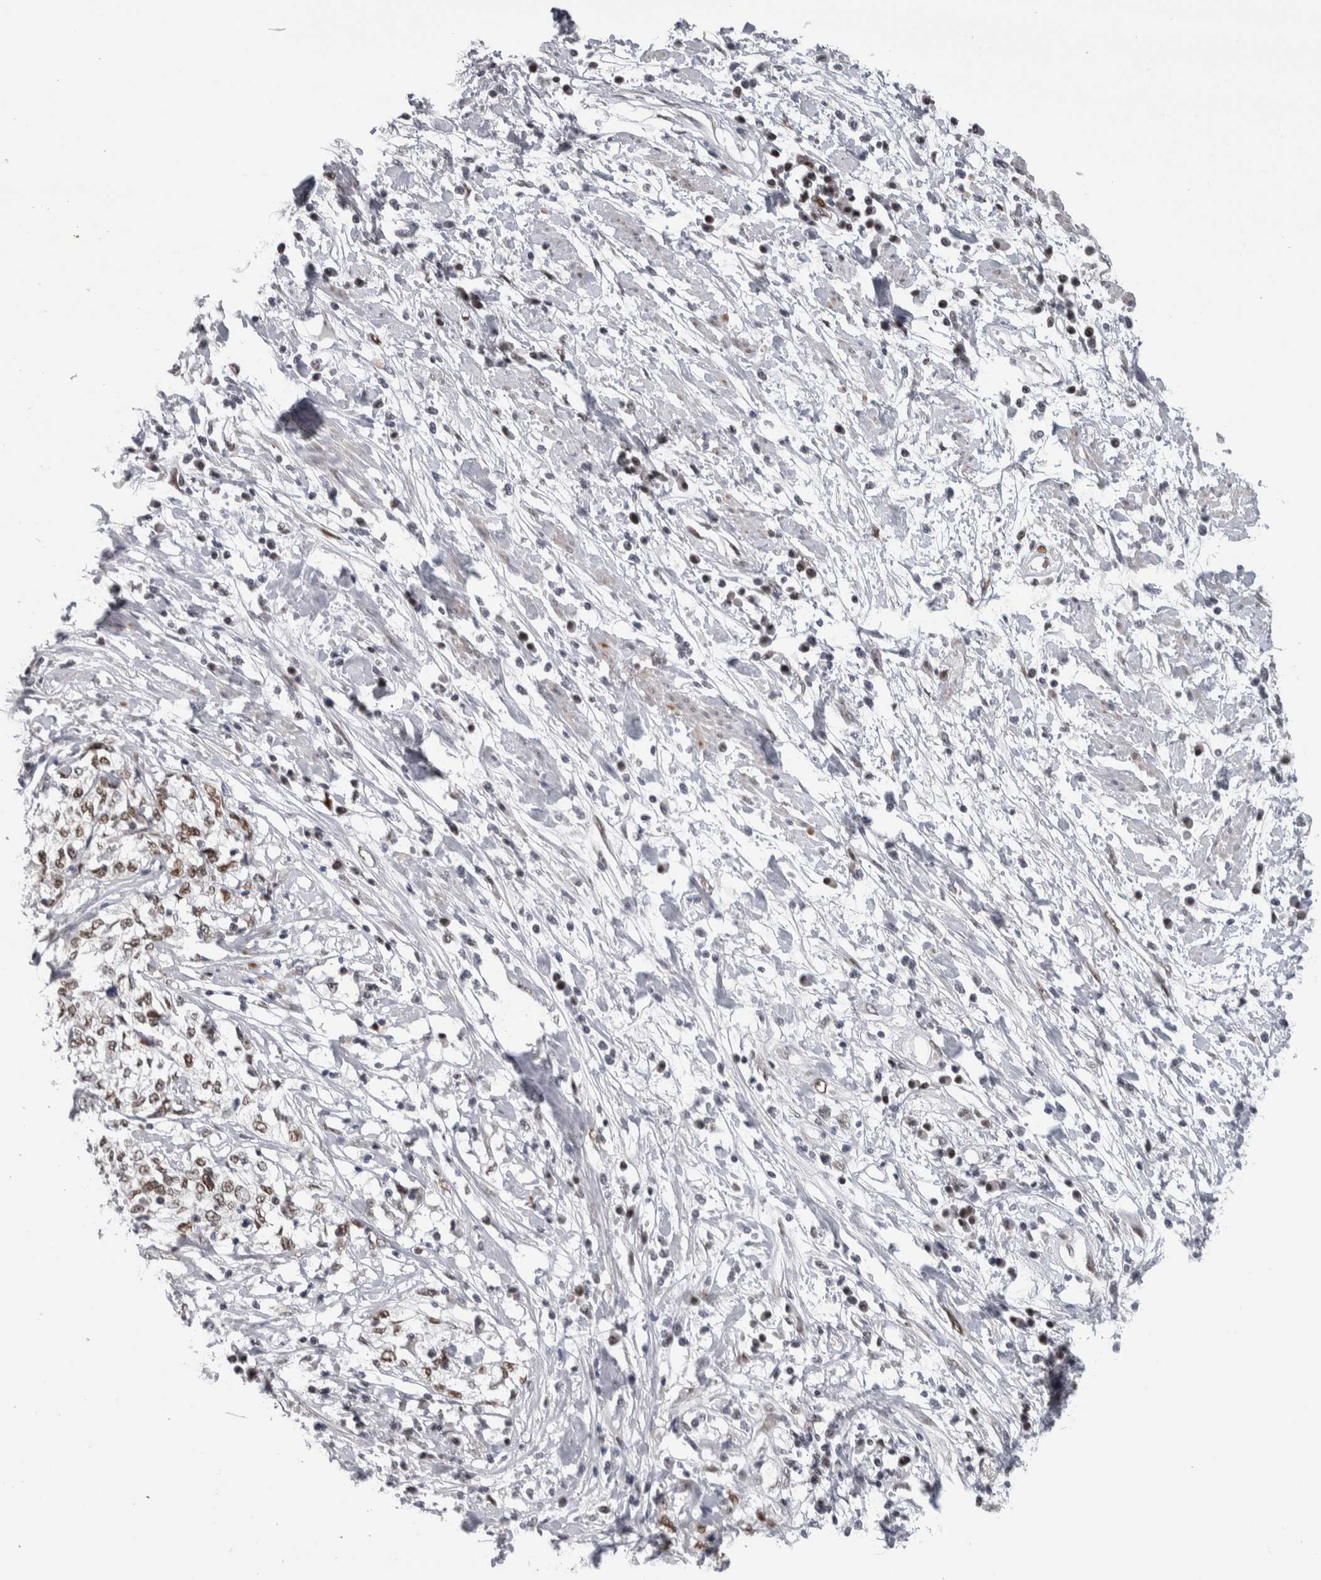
{"staining": {"intensity": "moderate", "quantity": ">75%", "location": "nuclear"}, "tissue": "cervical cancer", "cell_type": "Tumor cells", "image_type": "cancer", "snomed": [{"axis": "morphology", "description": "Squamous cell carcinoma, NOS"}, {"axis": "topography", "description": "Cervix"}], "caption": "A photomicrograph showing moderate nuclear positivity in approximately >75% of tumor cells in cervical squamous cell carcinoma, as visualized by brown immunohistochemical staining.", "gene": "HEXIM2", "patient": {"sex": "female", "age": 57}}